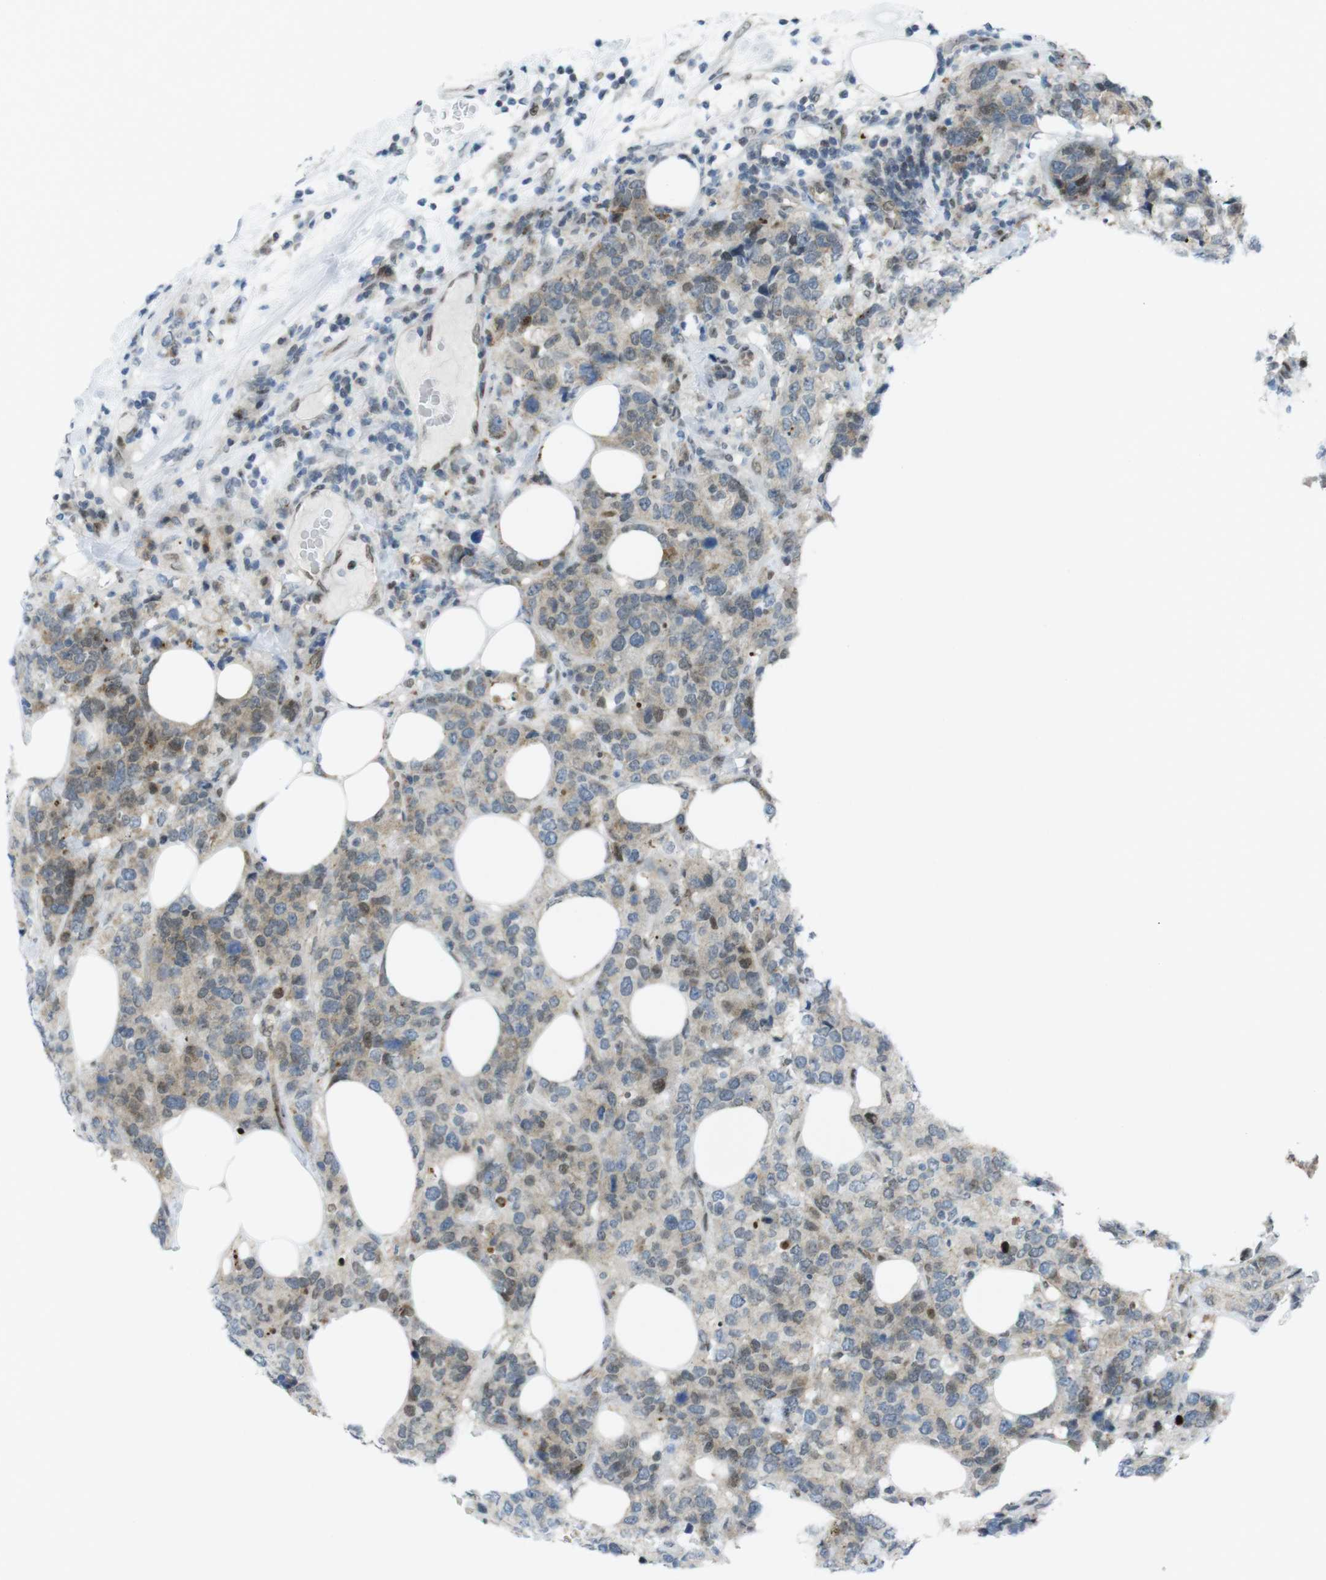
{"staining": {"intensity": "moderate", "quantity": "<25%", "location": "cytoplasmic/membranous,nuclear"}, "tissue": "breast cancer", "cell_type": "Tumor cells", "image_type": "cancer", "snomed": [{"axis": "morphology", "description": "Lobular carcinoma"}, {"axis": "topography", "description": "Breast"}], "caption": "Breast cancer (lobular carcinoma) stained for a protein (brown) shows moderate cytoplasmic/membranous and nuclear positive staining in about <25% of tumor cells.", "gene": "UBB", "patient": {"sex": "female", "age": 59}}